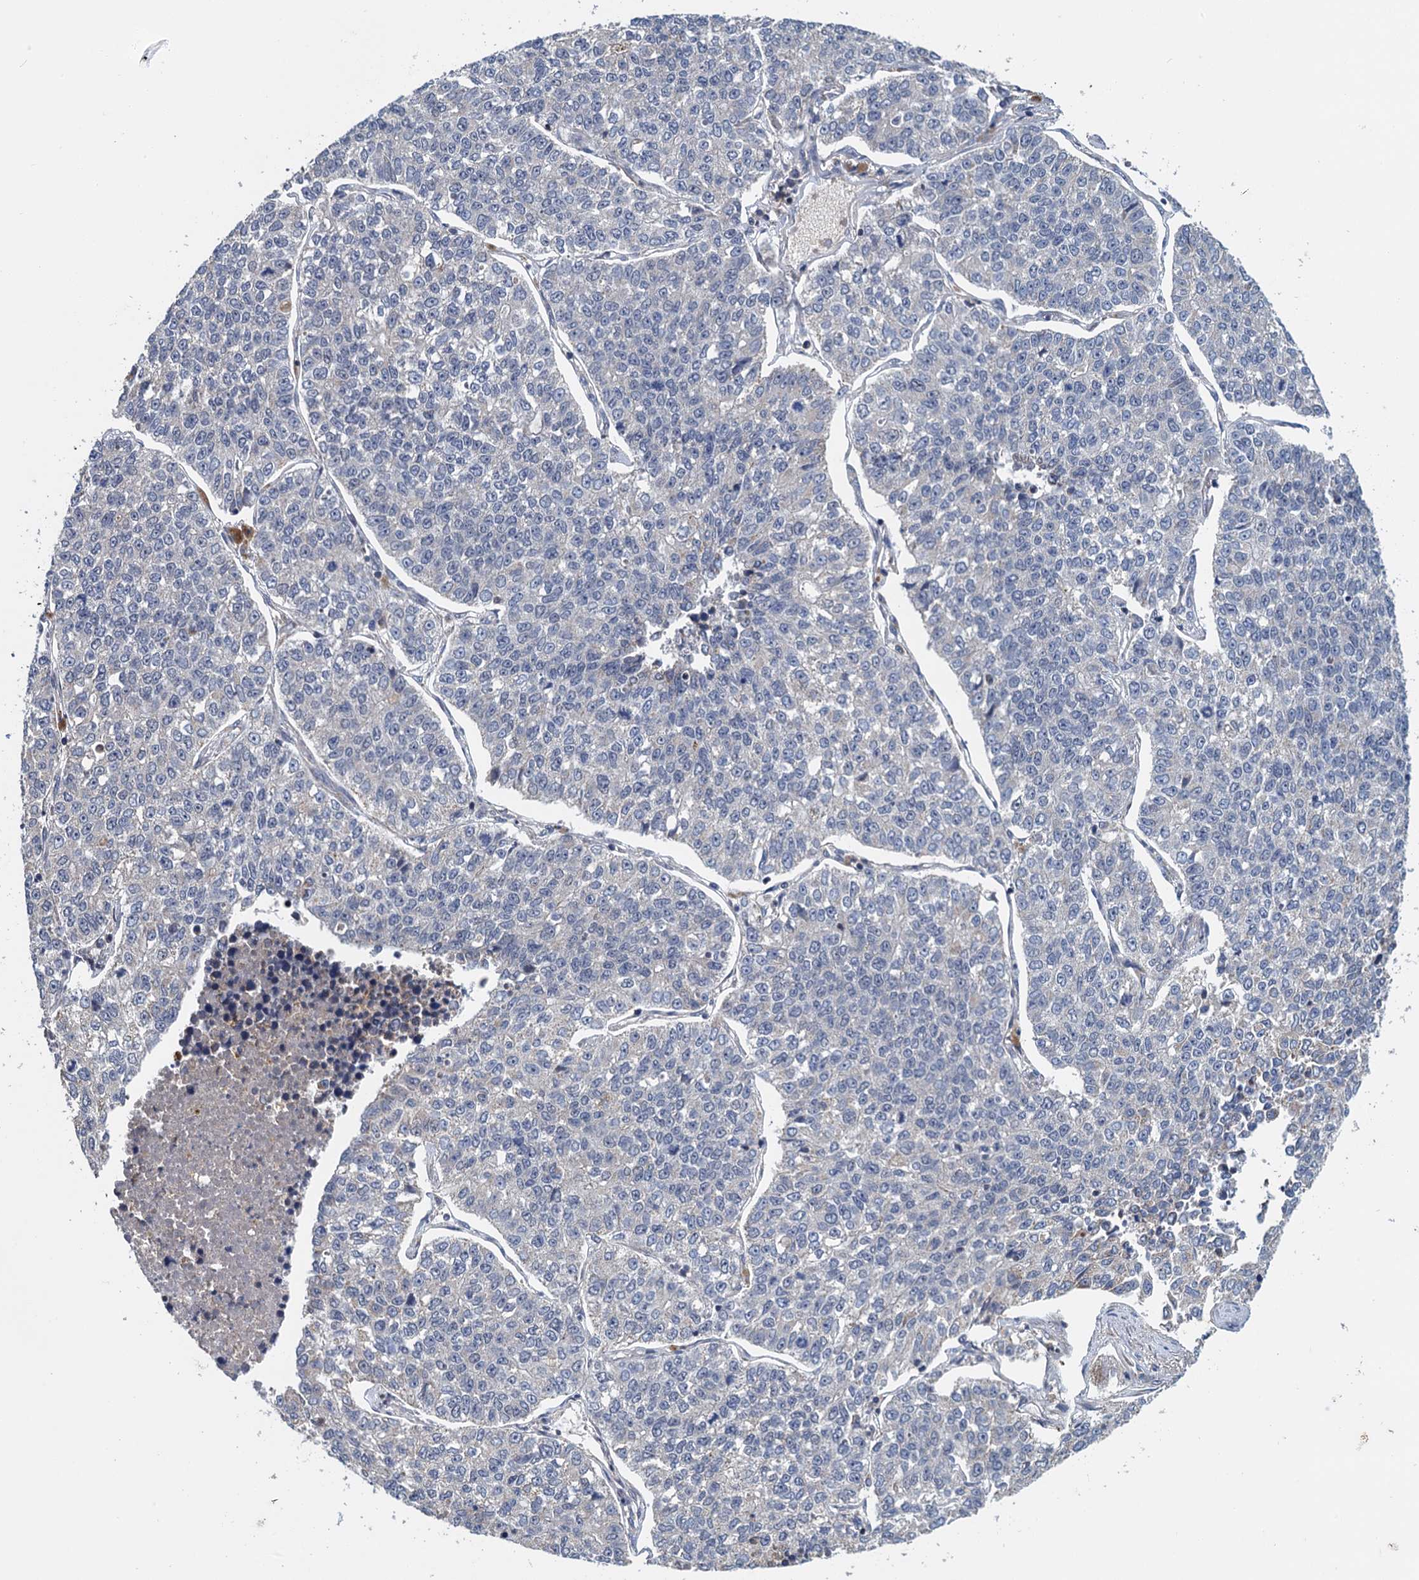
{"staining": {"intensity": "negative", "quantity": "none", "location": "none"}, "tissue": "lung cancer", "cell_type": "Tumor cells", "image_type": "cancer", "snomed": [{"axis": "morphology", "description": "Adenocarcinoma, NOS"}, {"axis": "topography", "description": "Lung"}], "caption": "Immunohistochemical staining of adenocarcinoma (lung) reveals no significant positivity in tumor cells.", "gene": "MDM1", "patient": {"sex": "male", "age": 49}}